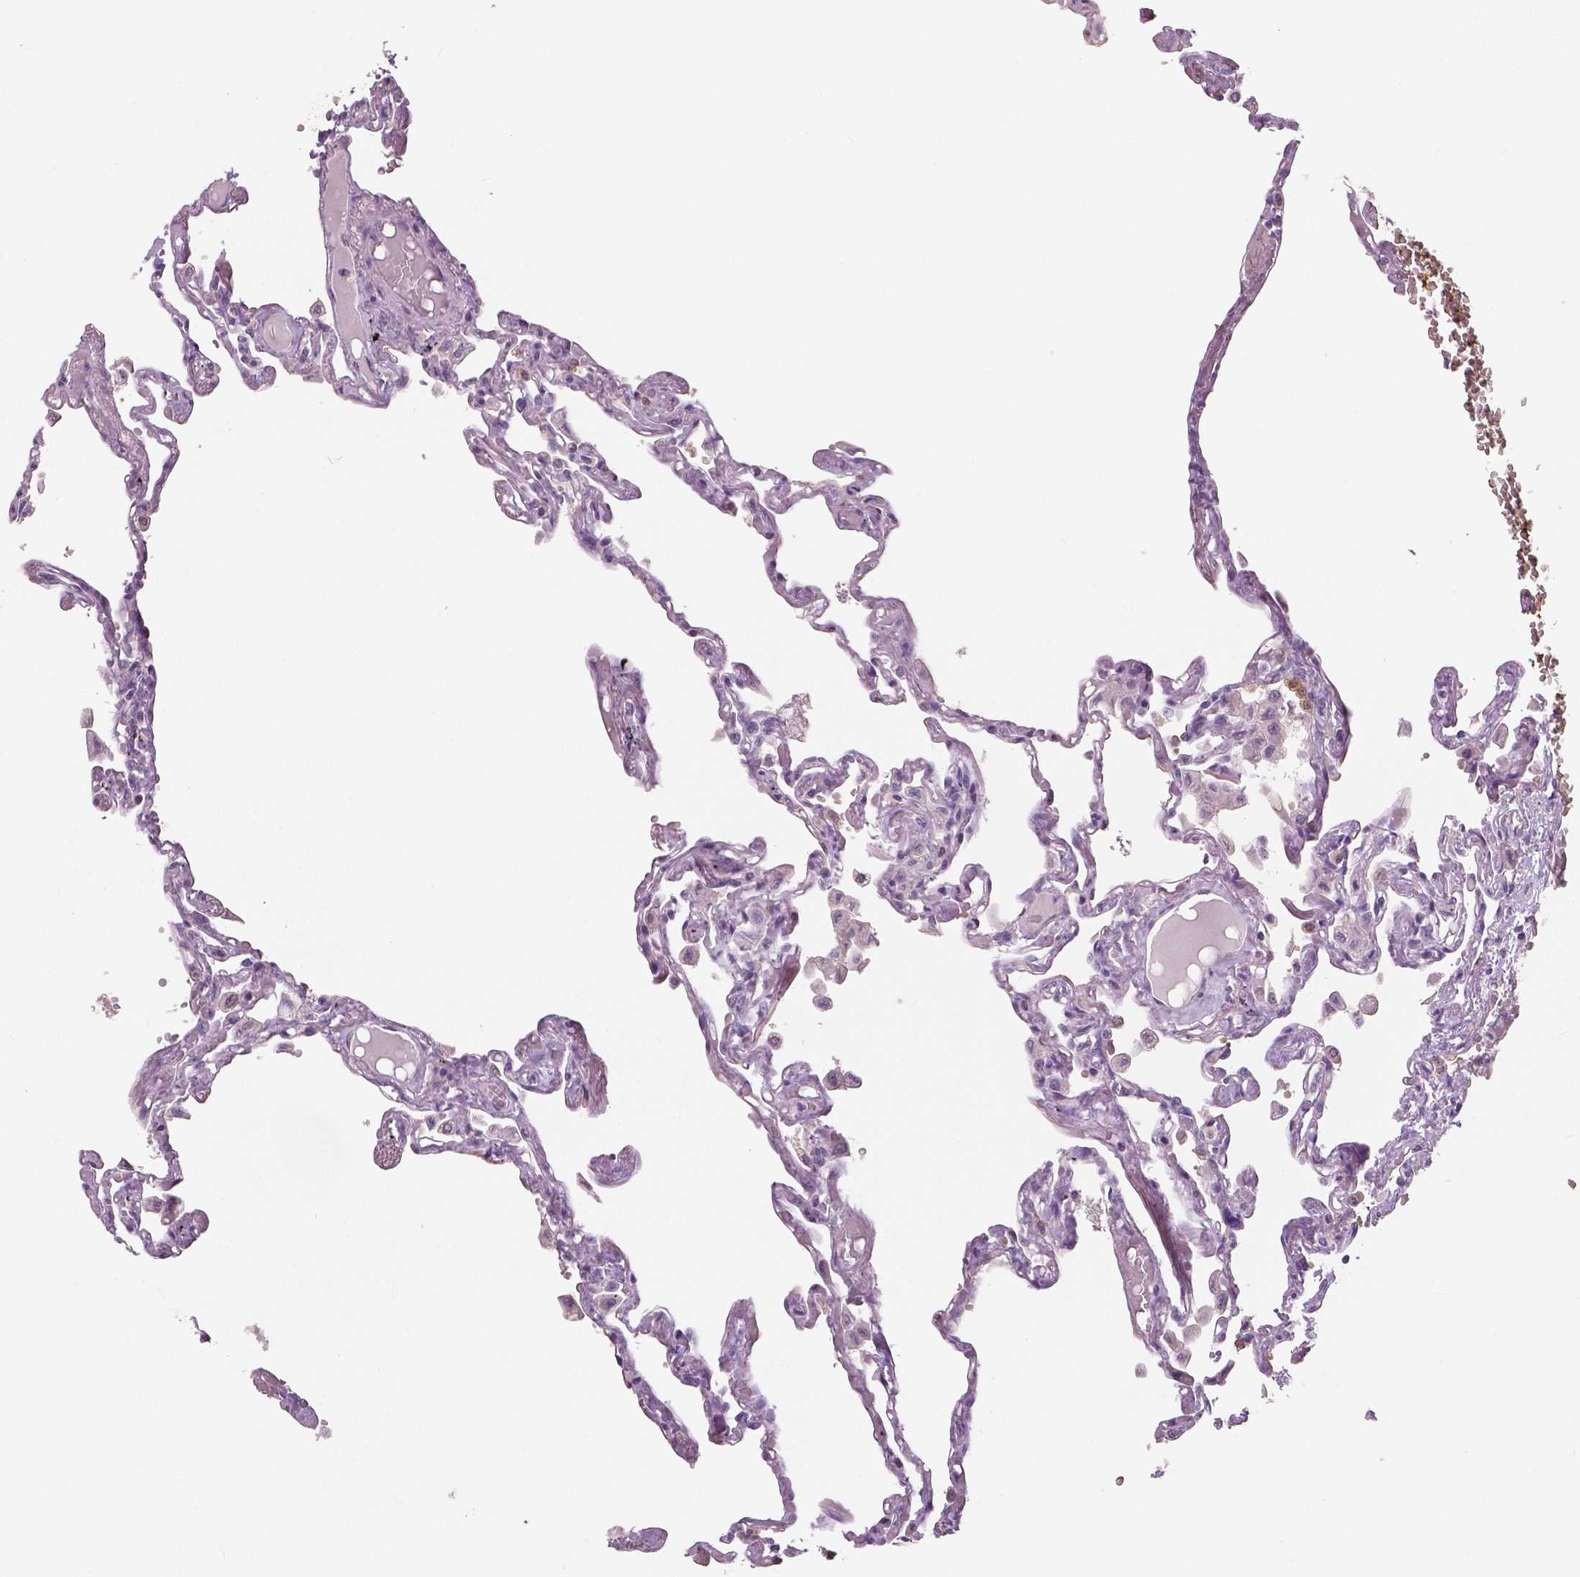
{"staining": {"intensity": "moderate", "quantity": "<25%", "location": "cytoplasmic/membranous,nuclear"}, "tissue": "lung", "cell_type": "Alveolar cells", "image_type": "normal", "snomed": [{"axis": "morphology", "description": "Normal tissue, NOS"}, {"axis": "morphology", "description": "Adenocarcinoma, NOS"}, {"axis": "topography", "description": "Cartilage tissue"}, {"axis": "topography", "description": "Lung"}], "caption": "Human lung stained with a brown dye reveals moderate cytoplasmic/membranous,nuclear positive positivity in about <25% of alveolar cells.", "gene": "NECAB1", "patient": {"sex": "female", "age": 67}}